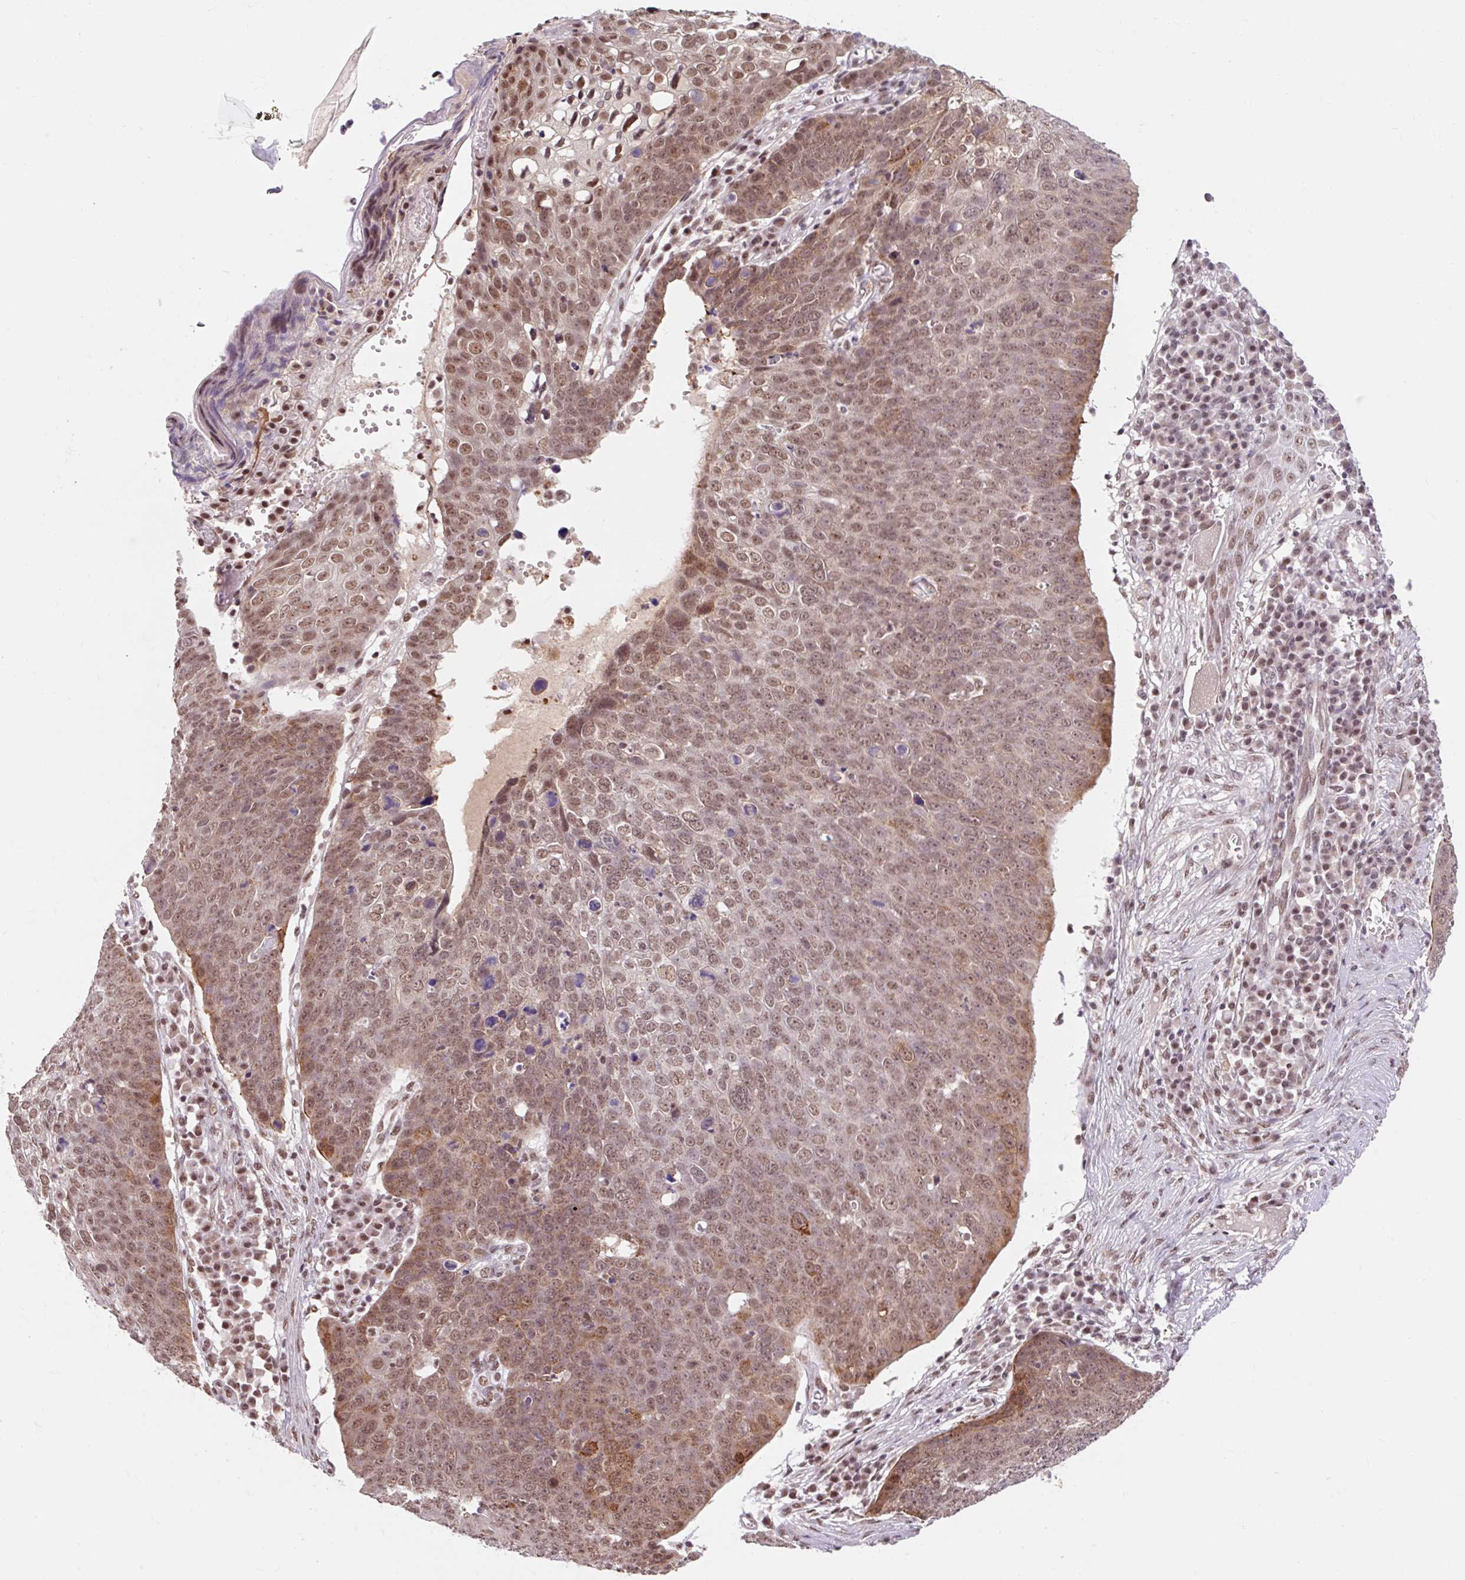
{"staining": {"intensity": "moderate", "quantity": ">75%", "location": "cytoplasmic/membranous,nuclear"}, "tissue": "skin cancer", "cell_type": "Tumor cells", "image_type": "cancer", "snomed": [{"axis": "morphology", "description": "Squamous cell carcinoma, NOS"}, {"axis": "topography", "description": "Skin"}], "caption": "Protein expression analysis of skin squamous cell carcinoma displays moderate cytoplasmic/membranous and nuclear expression in about >75% of tumor cells. (brown staining indicates protein expression, while blue staining denotes nuclei).", "gene": "BICRA", "patient": {"sex": "male", "age": 71}}